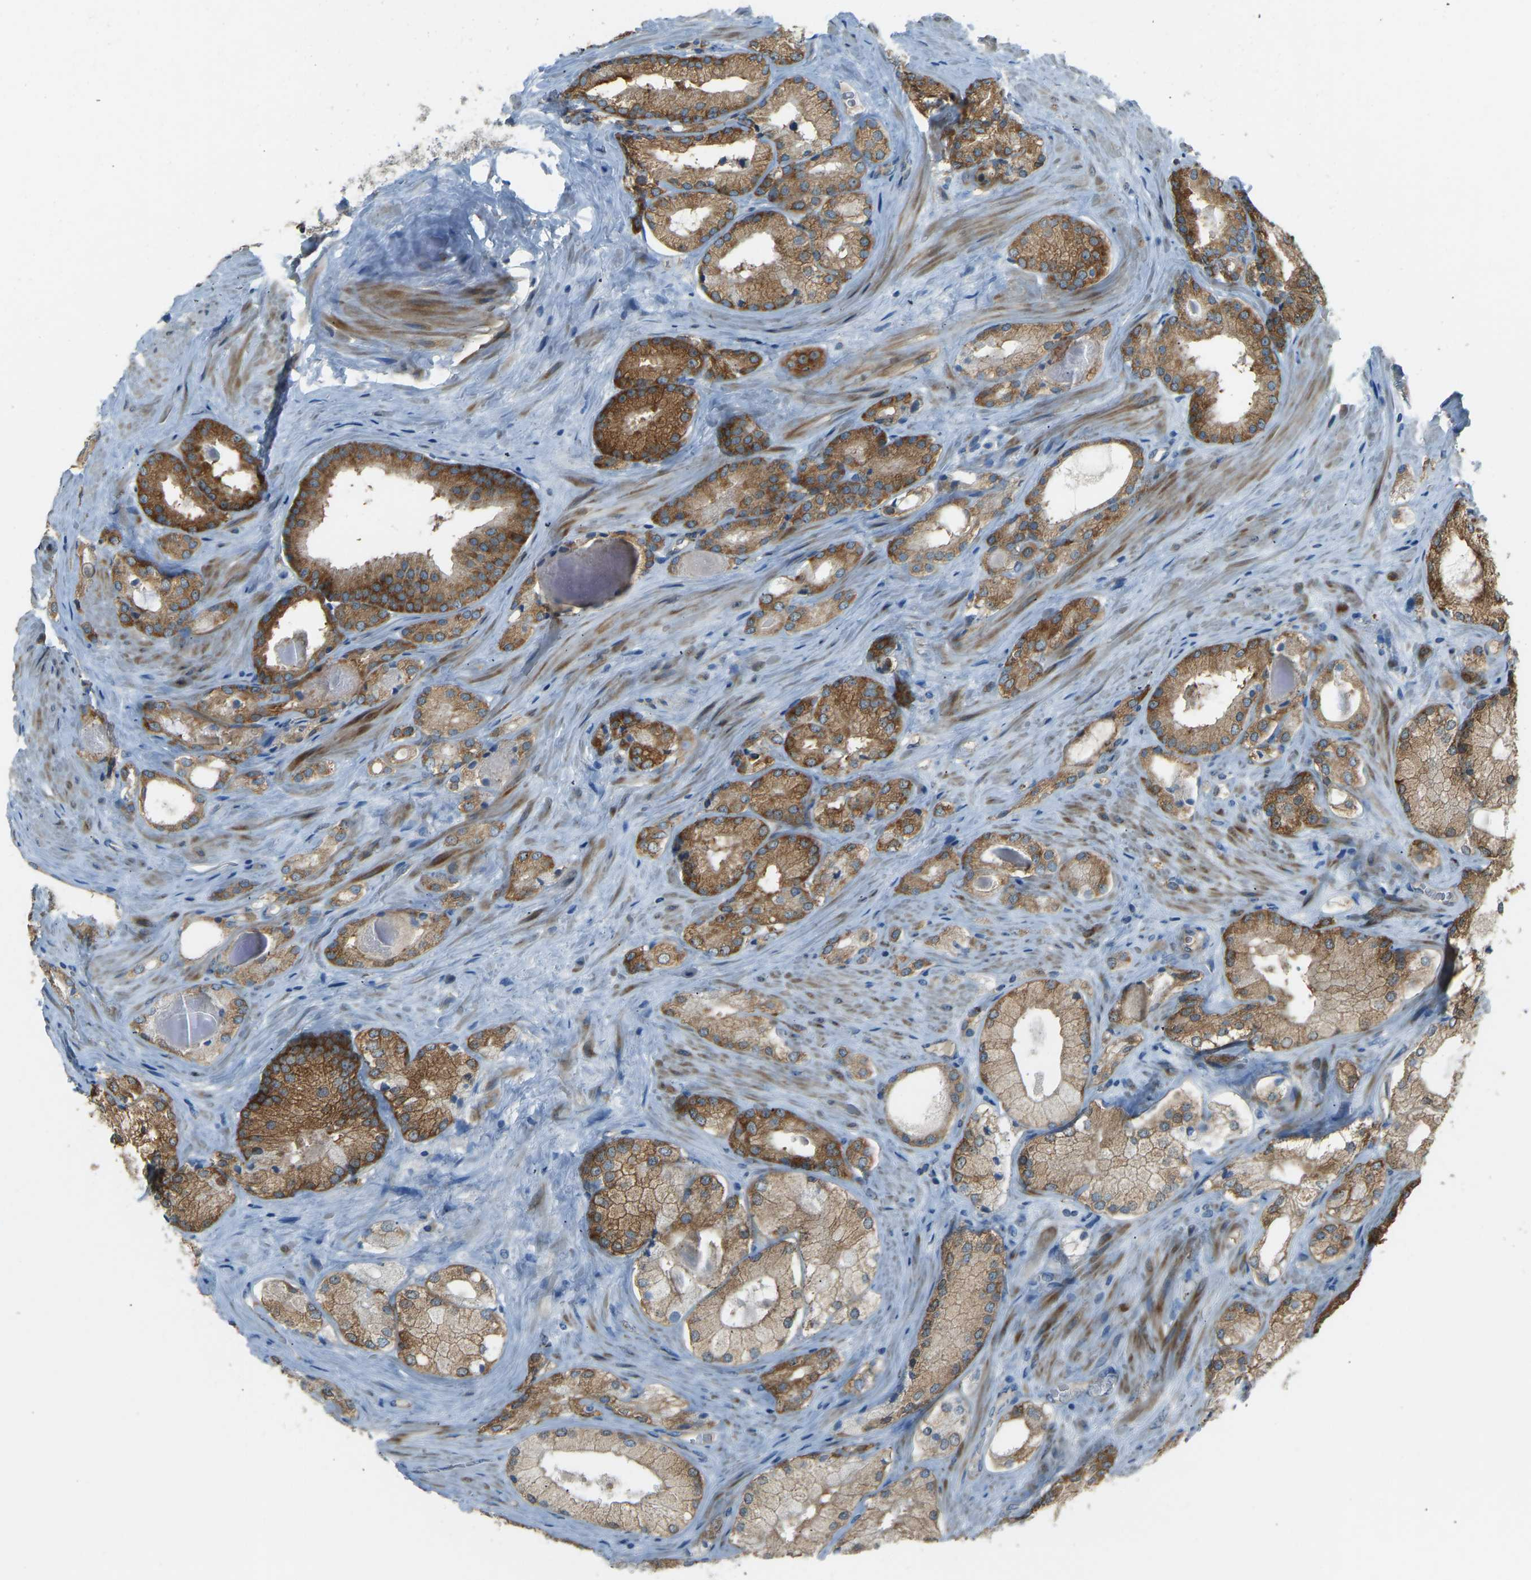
{"staining": {"intensity": "moderate", "quantity": ">75%", "location": "cytoplasmic/membranous"}, "tissue": "prostate cancer", "cell_type": "Tumor cells", "image_type": "cancer", "snomed": [{"axis": "morphology", "description": "Adenocarcinoma, Low grade"}, {"axis": "topography", "description": "Prostate"}], "caption": "This is a histology image of IHC staining of adenocarcinoma (low-grade) (prostate), which shows moderate positivity in the cytoplasmic/membranous of tumor cells.", "gene": "STAU2", "patient": {"sex": "male", "age": 65}}